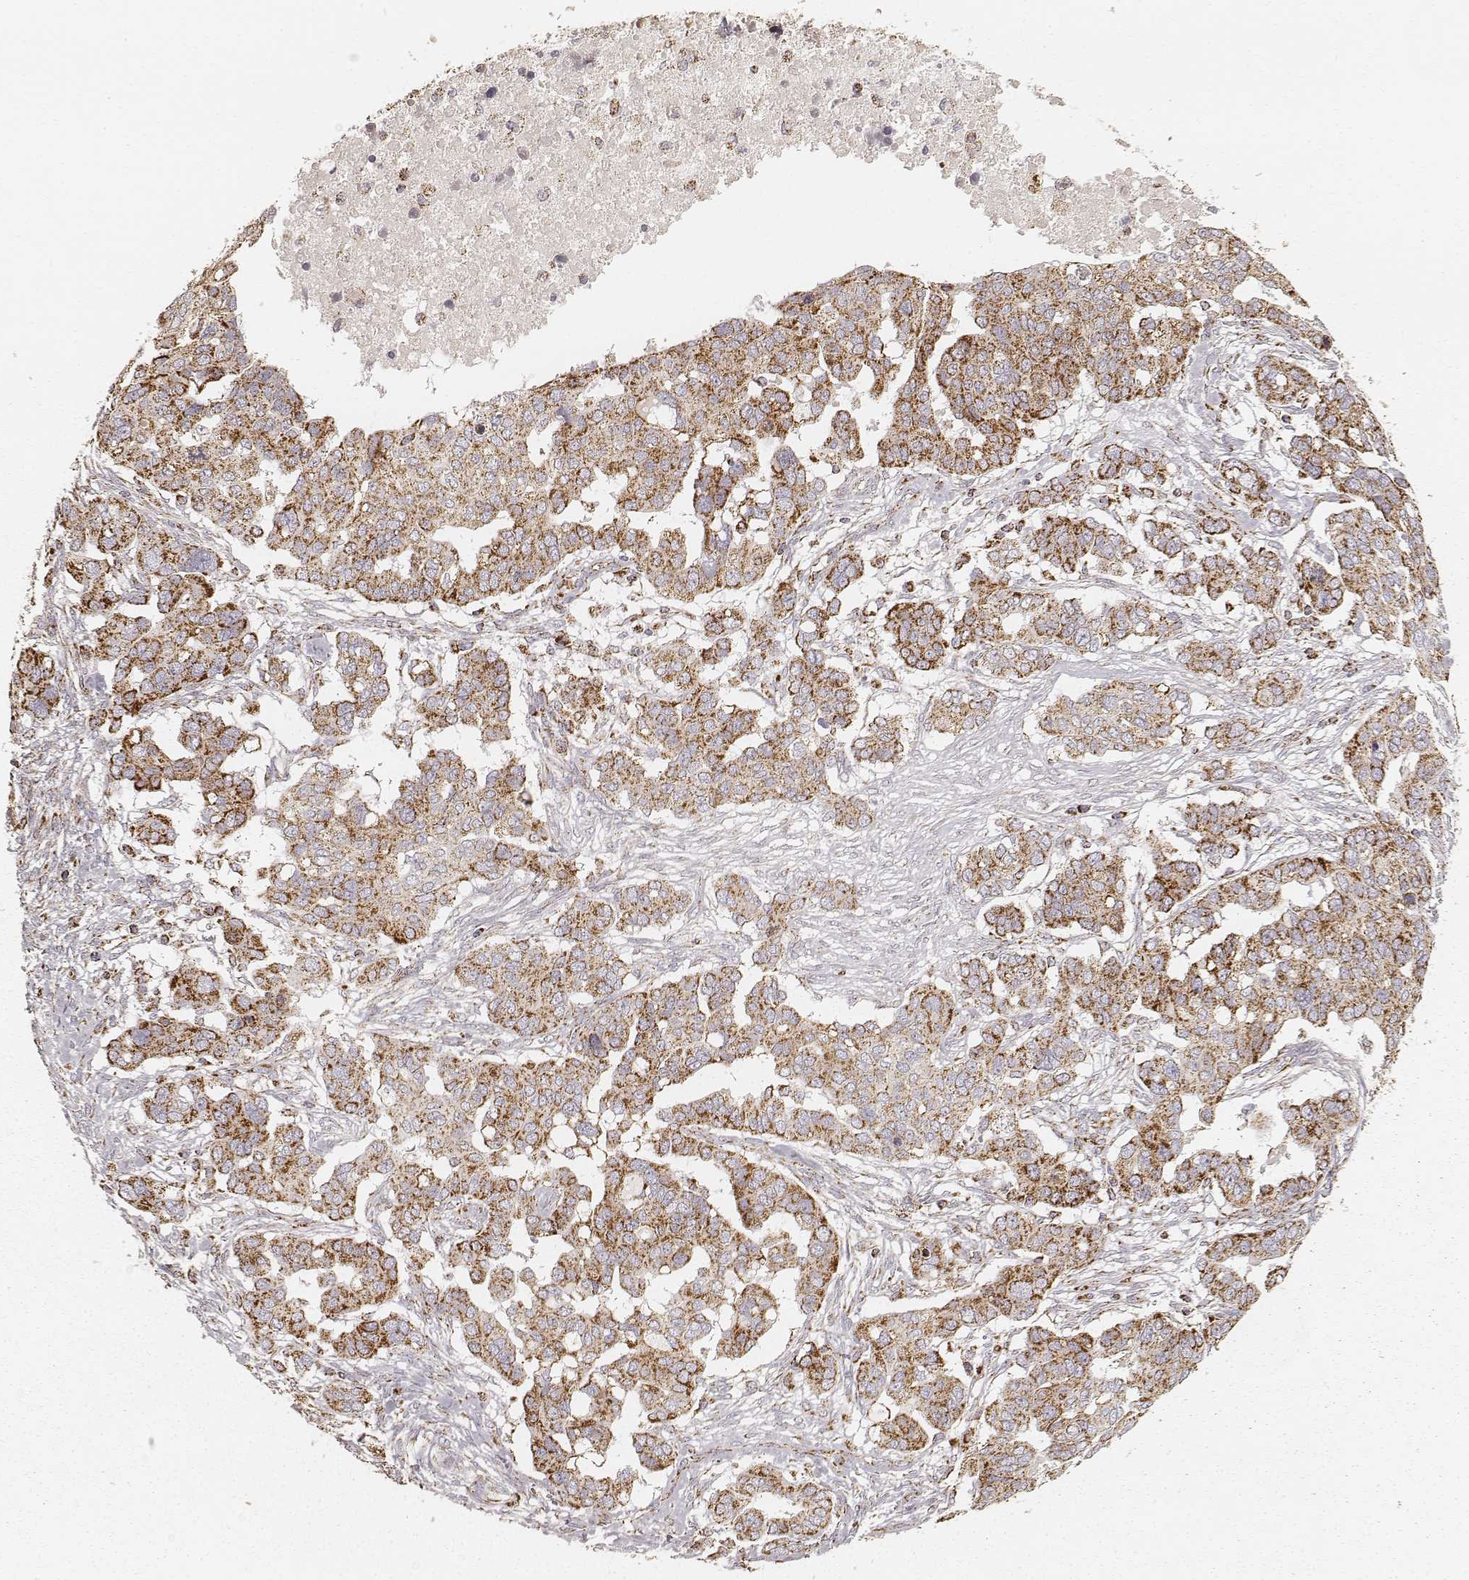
{"staining": {"intensity": "strong", "quantity": ">75%", "location": "cytoplasmic/membranous"}, "tissue": "ovarian cancer", "cell_type": "Tumor cells", "image_type": "cancer", "snomed": [{"axis": "morphology", "description": "Carcinoma, endometroid"}, {"axis": "topography", "description": "Ovary"}], "caption": "The immunohistochemical stain highlights strong cytoplasmic/membranous staining in tumor cells of ovarian cancer (endometroid carcinoma) tissue.", "gene": "CS", "patient": {"sex": "female", "age": 78}}